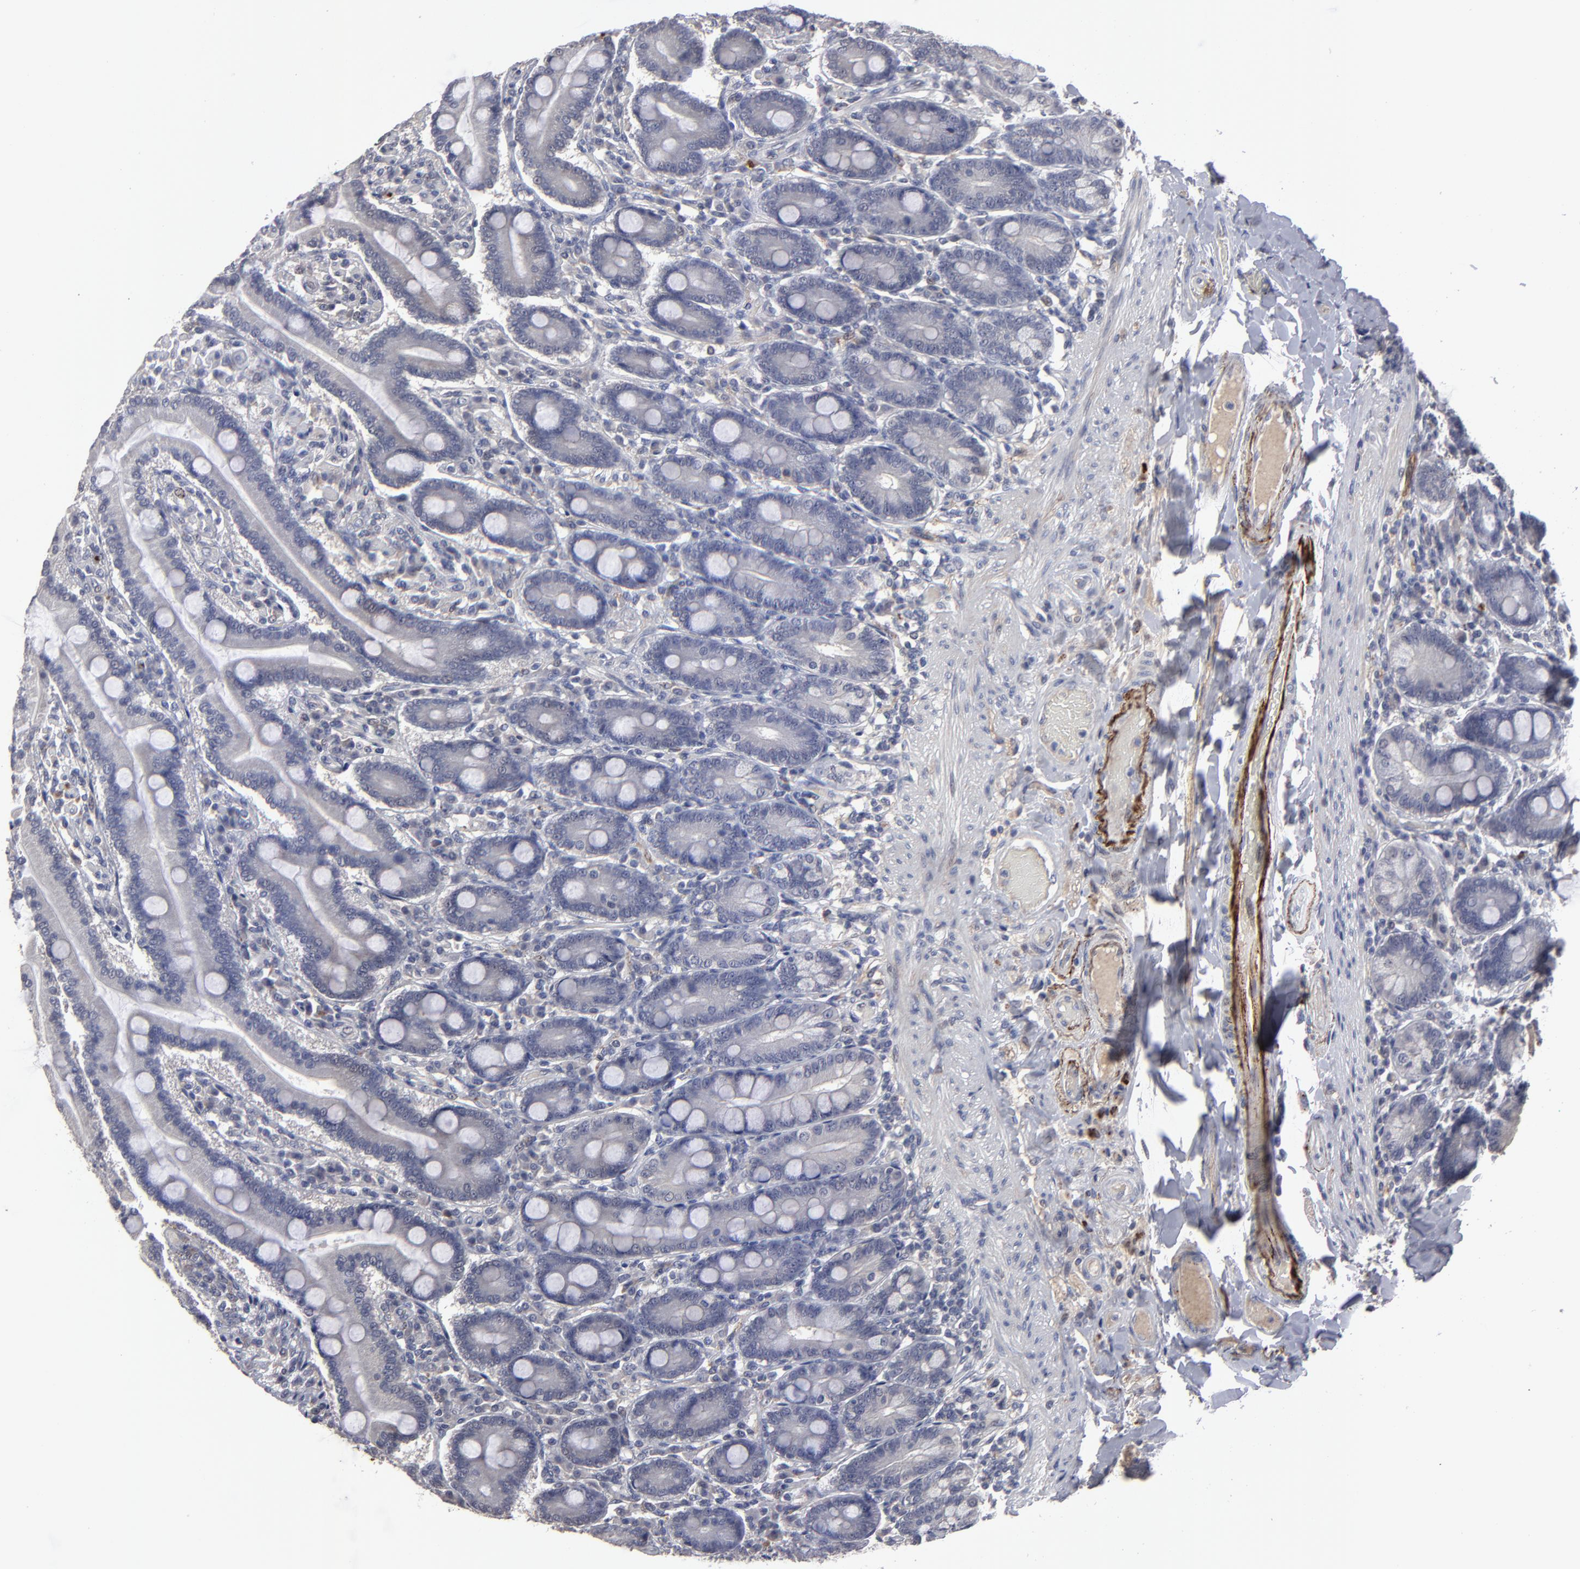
{"staining": {"intensity": "negative", "quantity": "none", "location": "none"}, "tissue": "duodenum", "cell_type": "Glandular cells", "image_type": "normal", "snomed": [{"axis": "morphology", "description": "Normal tissue, NOS"}, {"axis": "topography", "description": "Duodenum"}], "caption": "High power microscopy histopathology image of an immunohistochemistry (IHC) histopathology image of benign duodenum, revealing no significant expression in glandular cells. (Stains: DAB immunohistochemistry (IHC) with hematoxylin counter stain, Microscopy: brightfield microscopy at high magnification).", "gene": "GPM6B", "patient": {"sex": "female", "age": 64}}